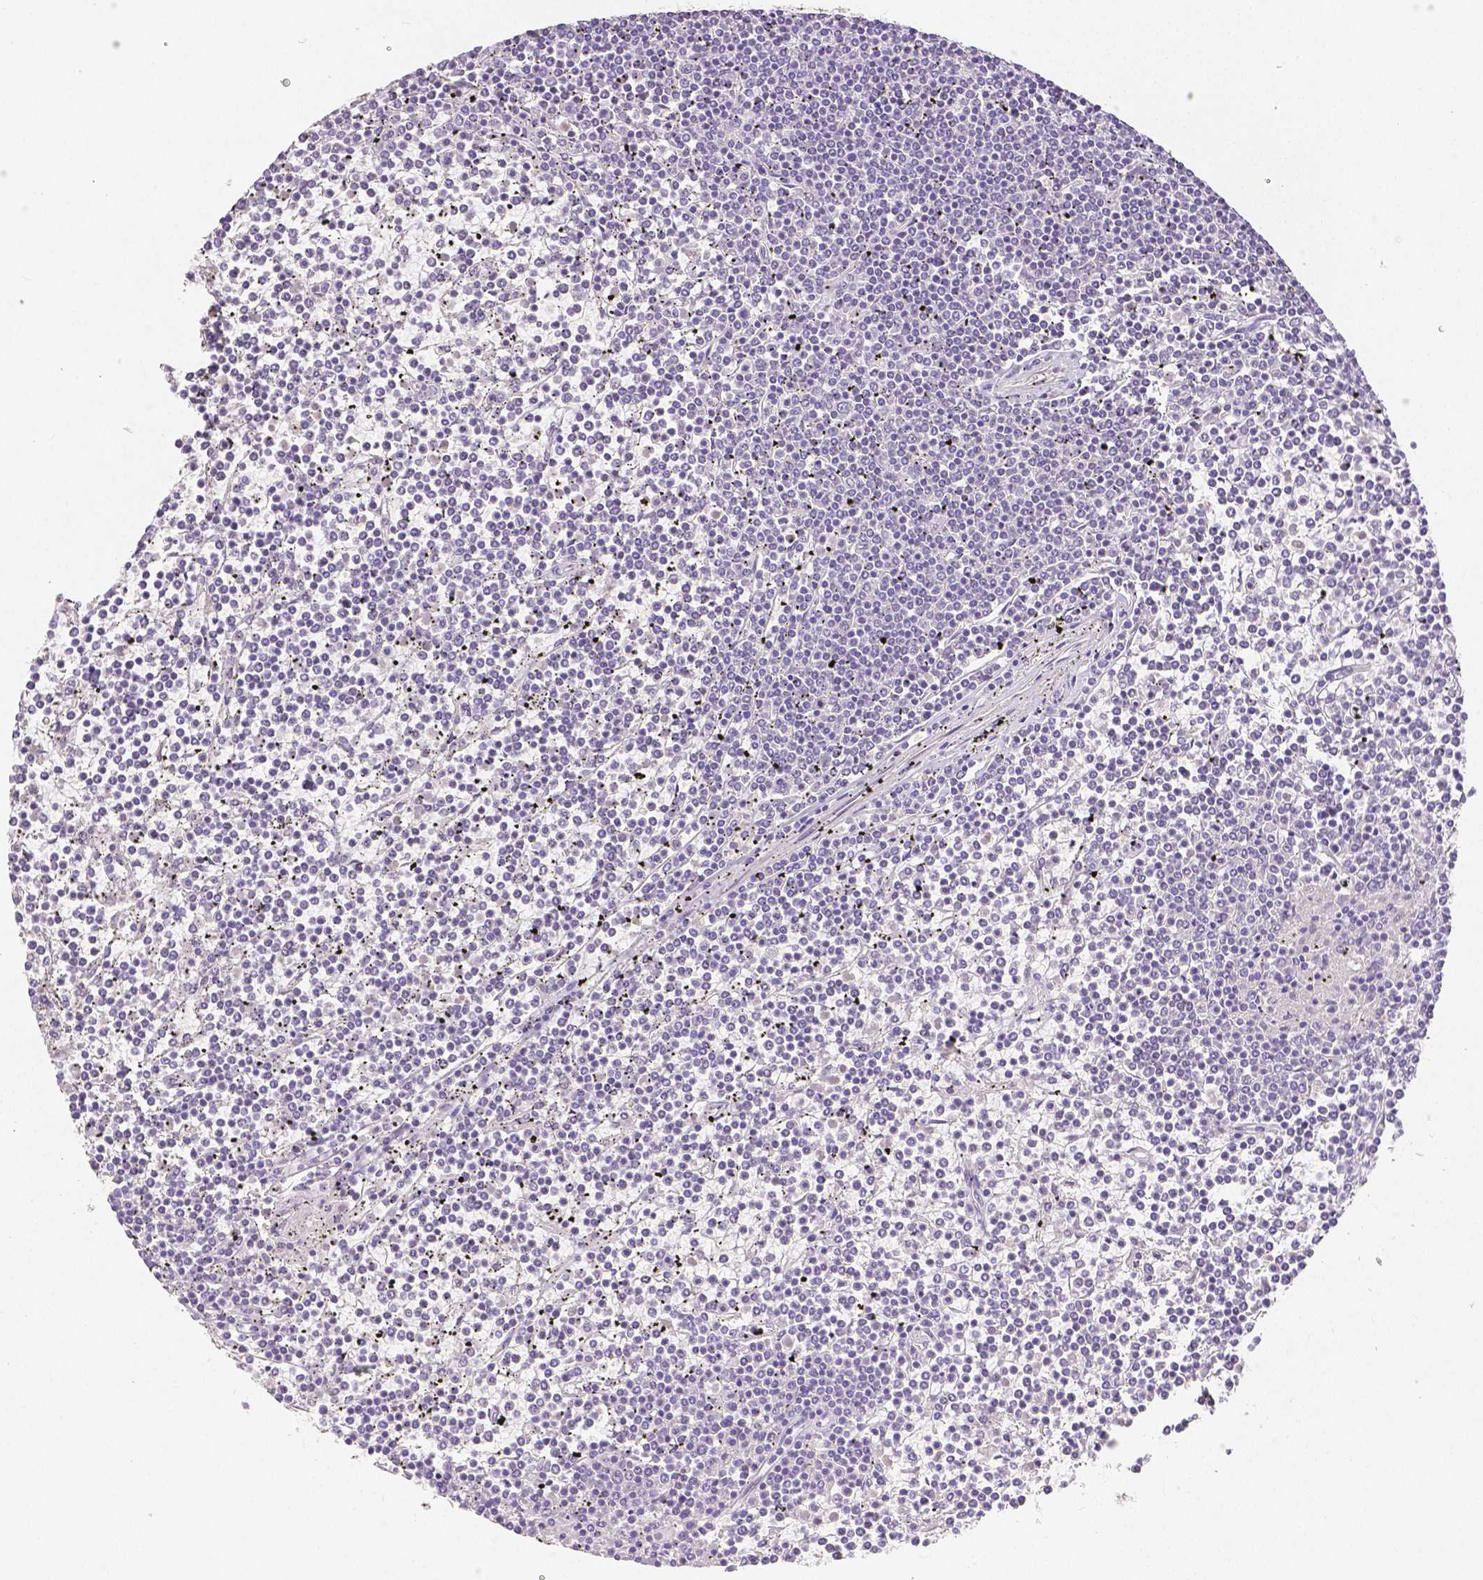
{"staining": {"intensity": "negative", "quantity": "none", "location": "none"}, "tissue": "lymphoma", "cell_type": "Tumor cells", "image_type": "cancer", "snomed": [{"axis": "morphology", "description": "Malignant lymphoma, non-Hodgkin's type, Low grade"}, {"axis": "topography", "description": "Spleen"}], "caption": "Immunohistochemical staining of human malignant lymphoma, non-Hodgkin's type (low-grade) displays no significant positivity in tumor cells. (DAB (3,3'-diaminobenzidine) IHC visualized using brightfield microscopy, high magnification).", "gene": "OCLN", "patient": {"sex": "female", "age": 19}}